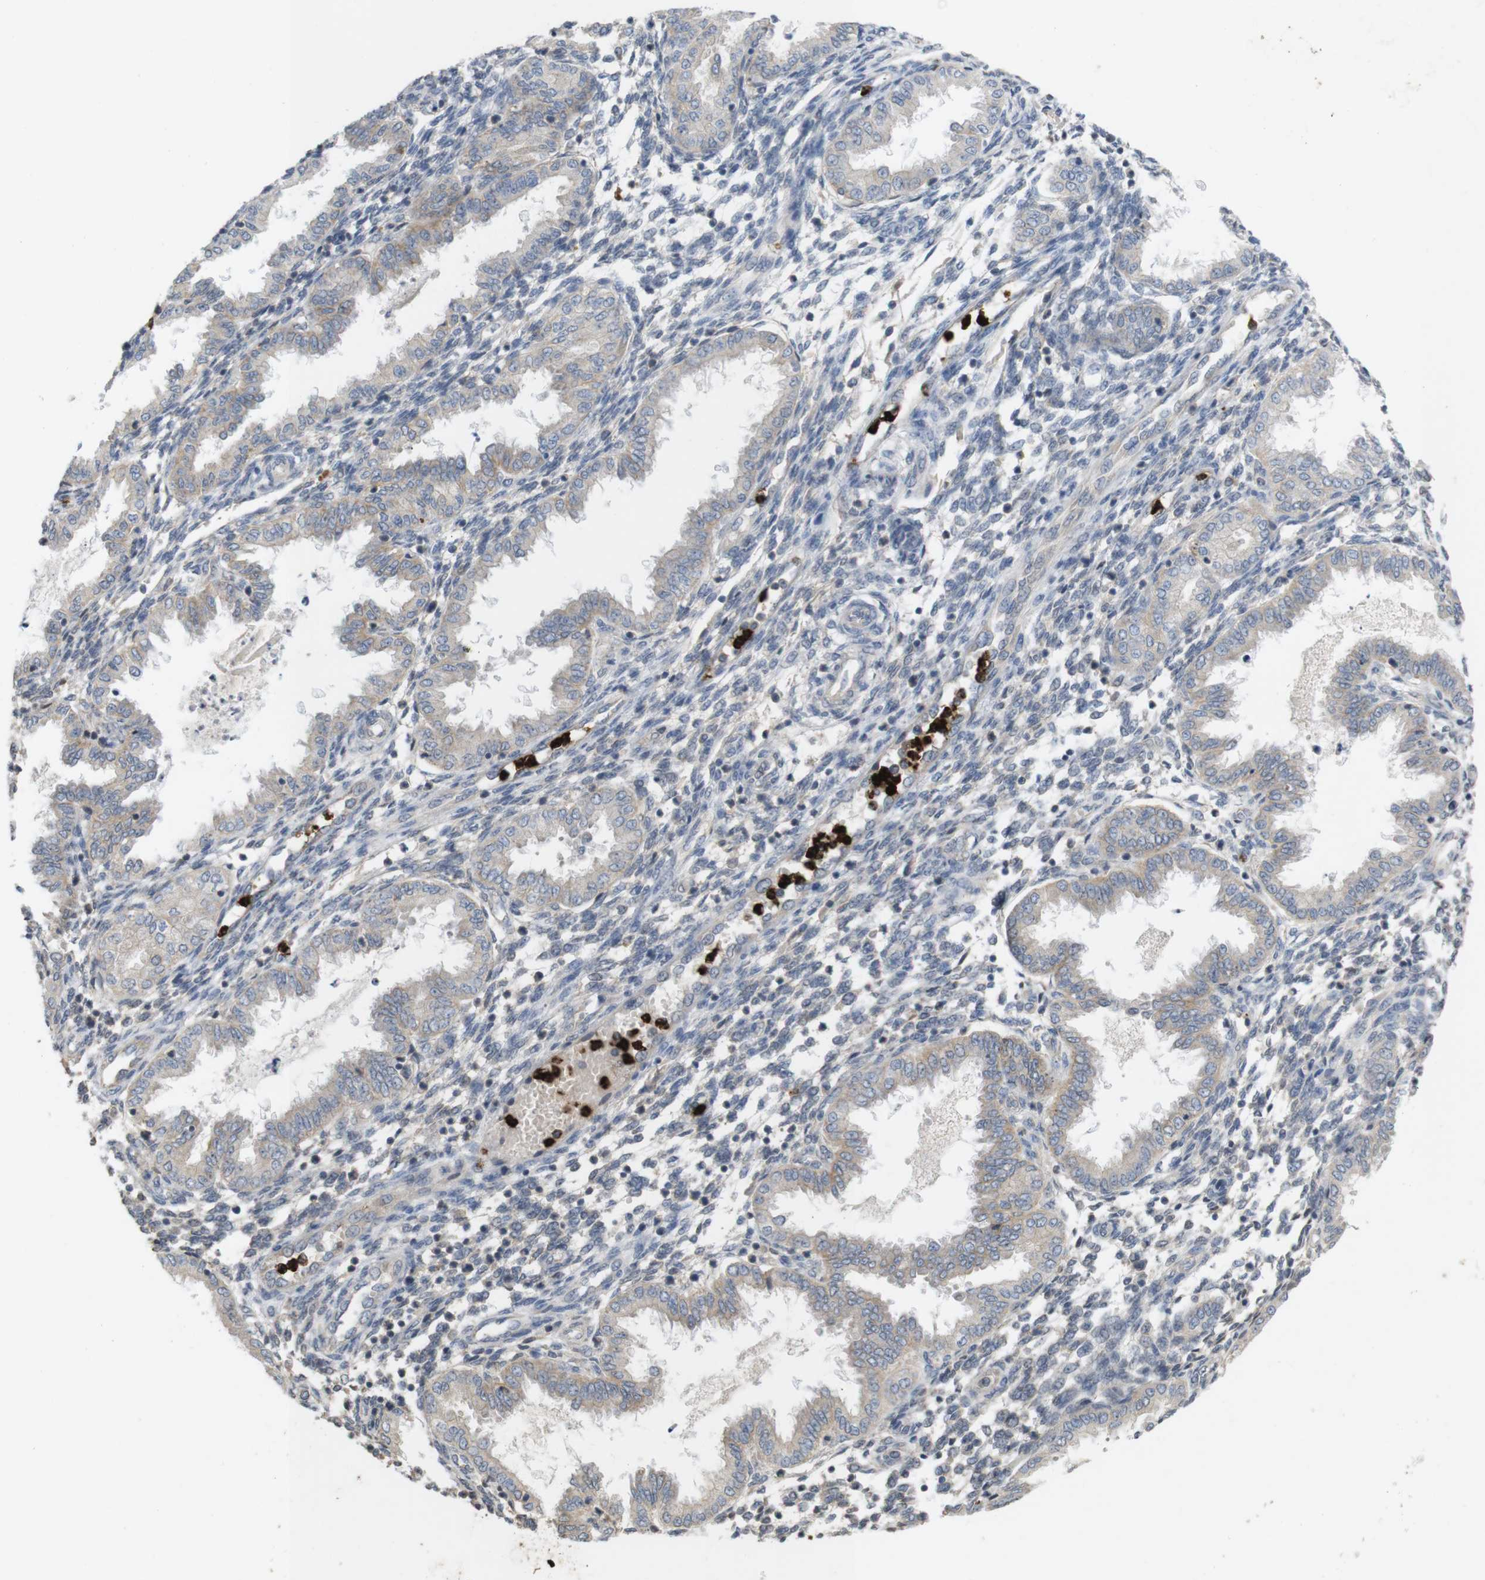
{"staining": {"intensity": "negative", "quantity": "none", "location": "none"}, "tissue": "endometrium", "cell_type": "Cells in endometrial stroma", "image_type": "normal", "snomed": [{"axis": "morphology", "description": "Normal tissue, NOS"}, {"axis": "topography", "description": "Endometrium"}], "caption": "High magnification brightfield microscopy of normal endometrium stained with DAB (brown) and counterstained with hematoxylin (blue): cells in endometrial stroma show no significant staining.", "gene": "TSPAN14", "patient": {"sex": "female", "age": 33}}